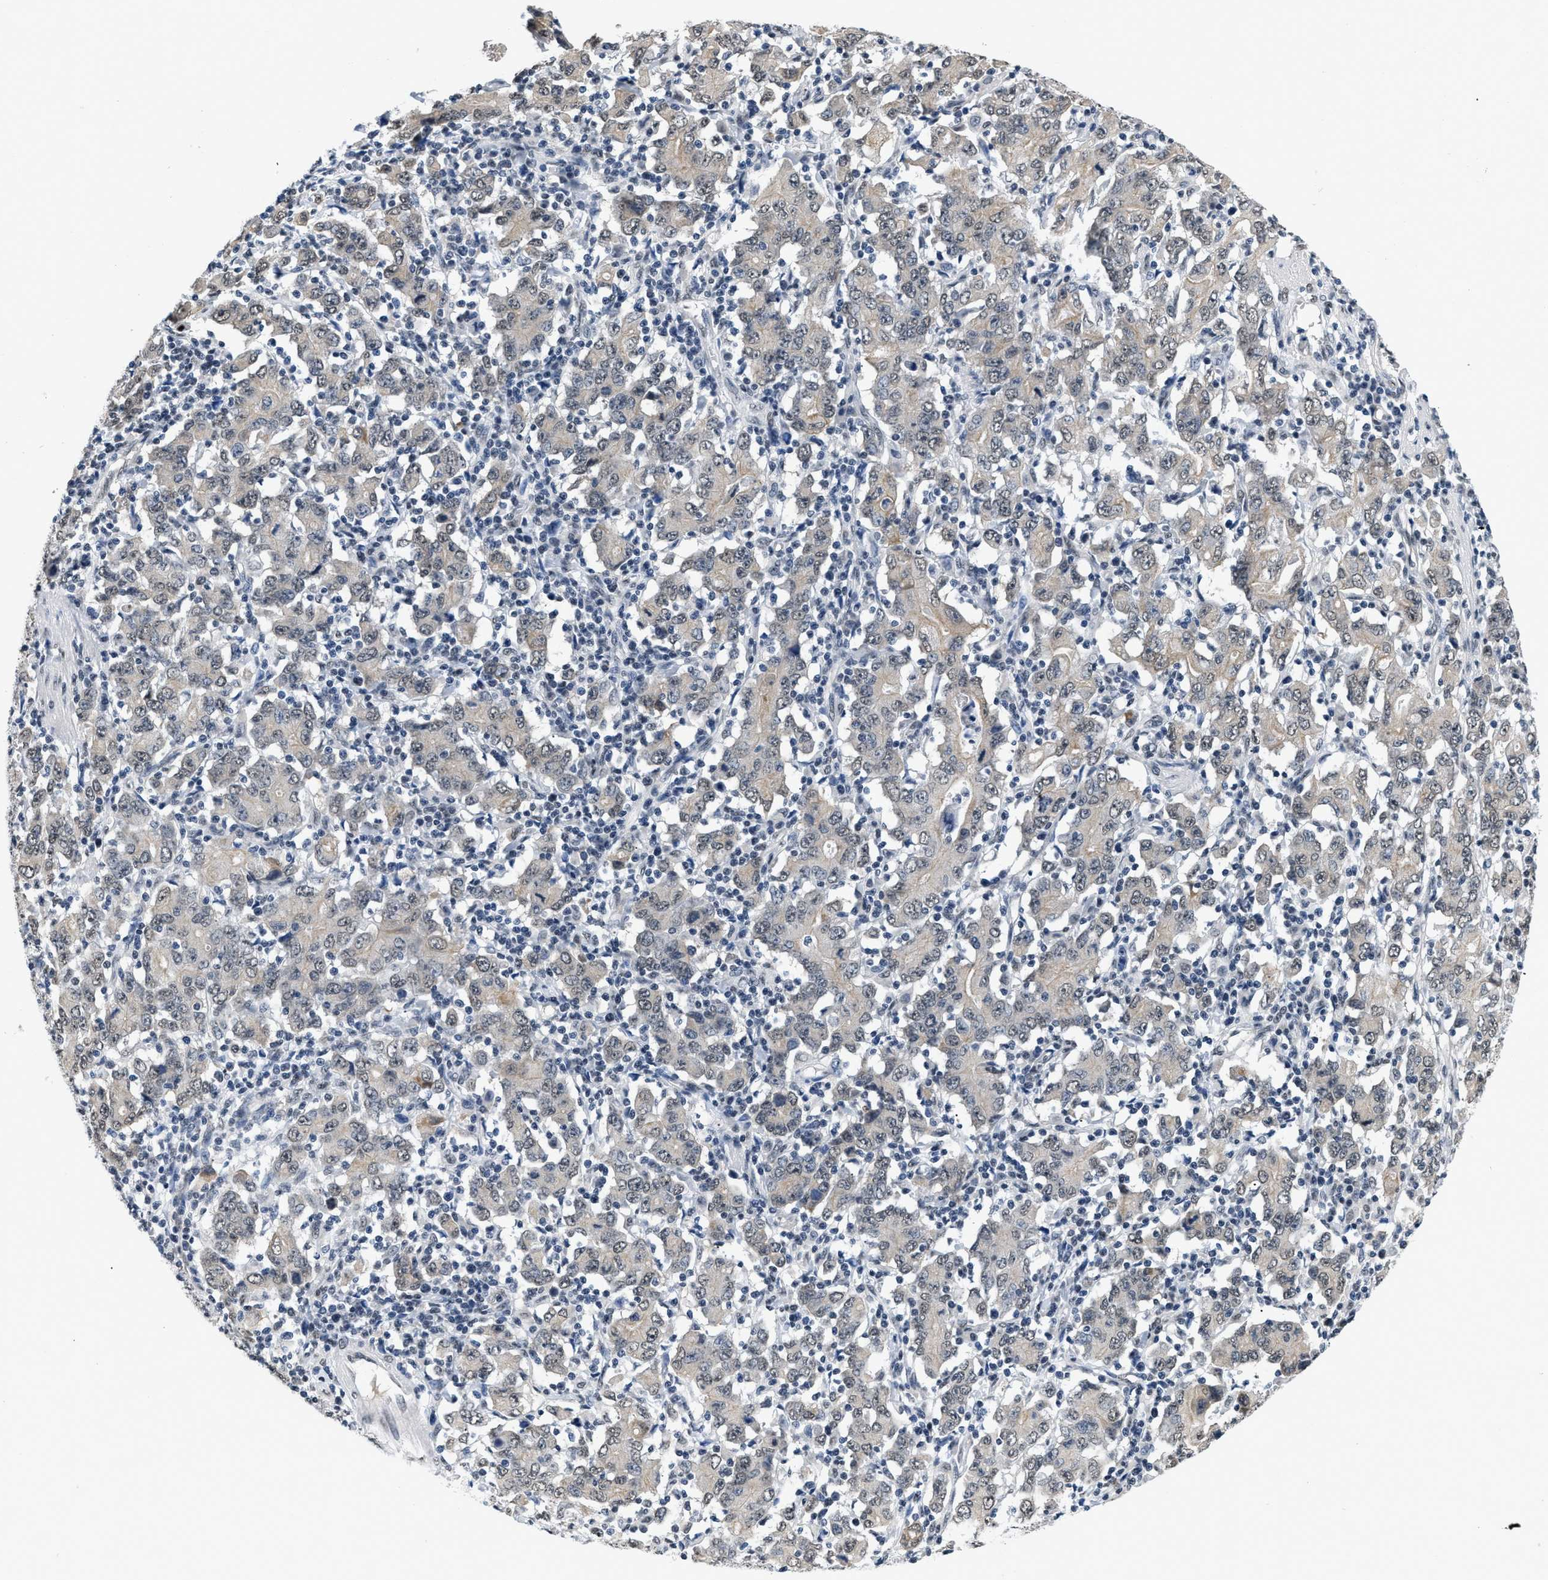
{"staining": {"intensity": "weak", "quantity": "<25%", "location": "cytoplasmic/membranous,nuclear"}, "tissue": "stomach cancer", "cell_type": "Tumor cells", "image_type": "cancer", "snomed": [{"axis": "morphology", "description": "Adenocarcinoma, NOS"}, {"axis": "topography", "description": "Stomach, upper"}], "caption": "The IHC micrograph has no significant expression in tumor cells of adenocarcinoma (stomach) tissue.", "gene": "RAF1", "patient": {"sex": "male", "age": 69}}